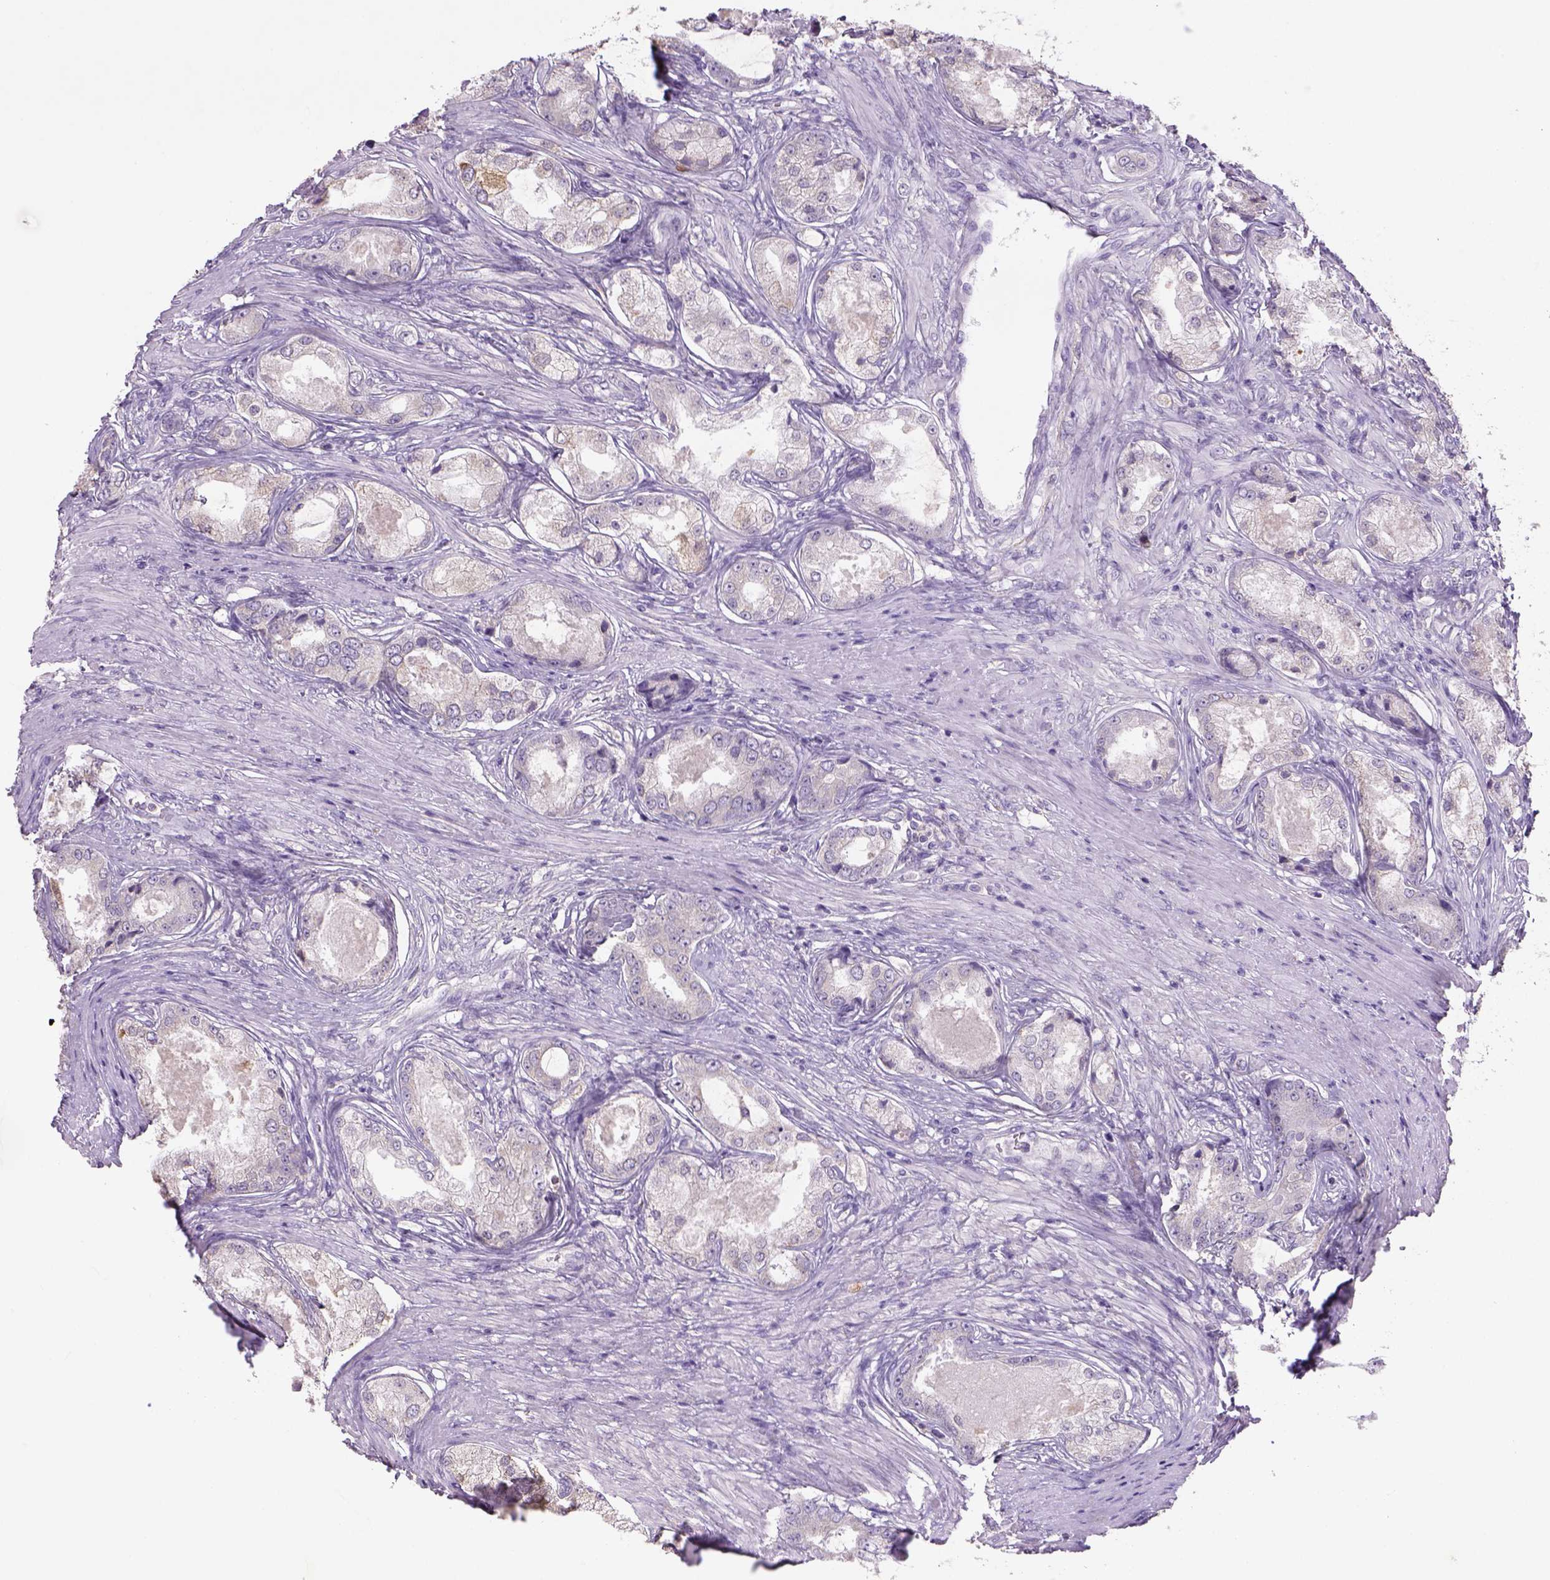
{"staining": {"intensity": "negative", "quantity": "none", "location": "none"}, "tissue": "prostate cancer", "cell_type": "Tumor cells", "image_type": "cancer", "snomed": [{"axis": "morphology", "description": "Adenocarcinoma, Low grade"}, {"axis": "topography", "description": "Prostate"}], "caption": "There is no significant expression in tumor cells of prostate adenocarcinoma (low-grade).", "gene": "NAALAD2", "patient": {"sex": "male", "age": 68}}